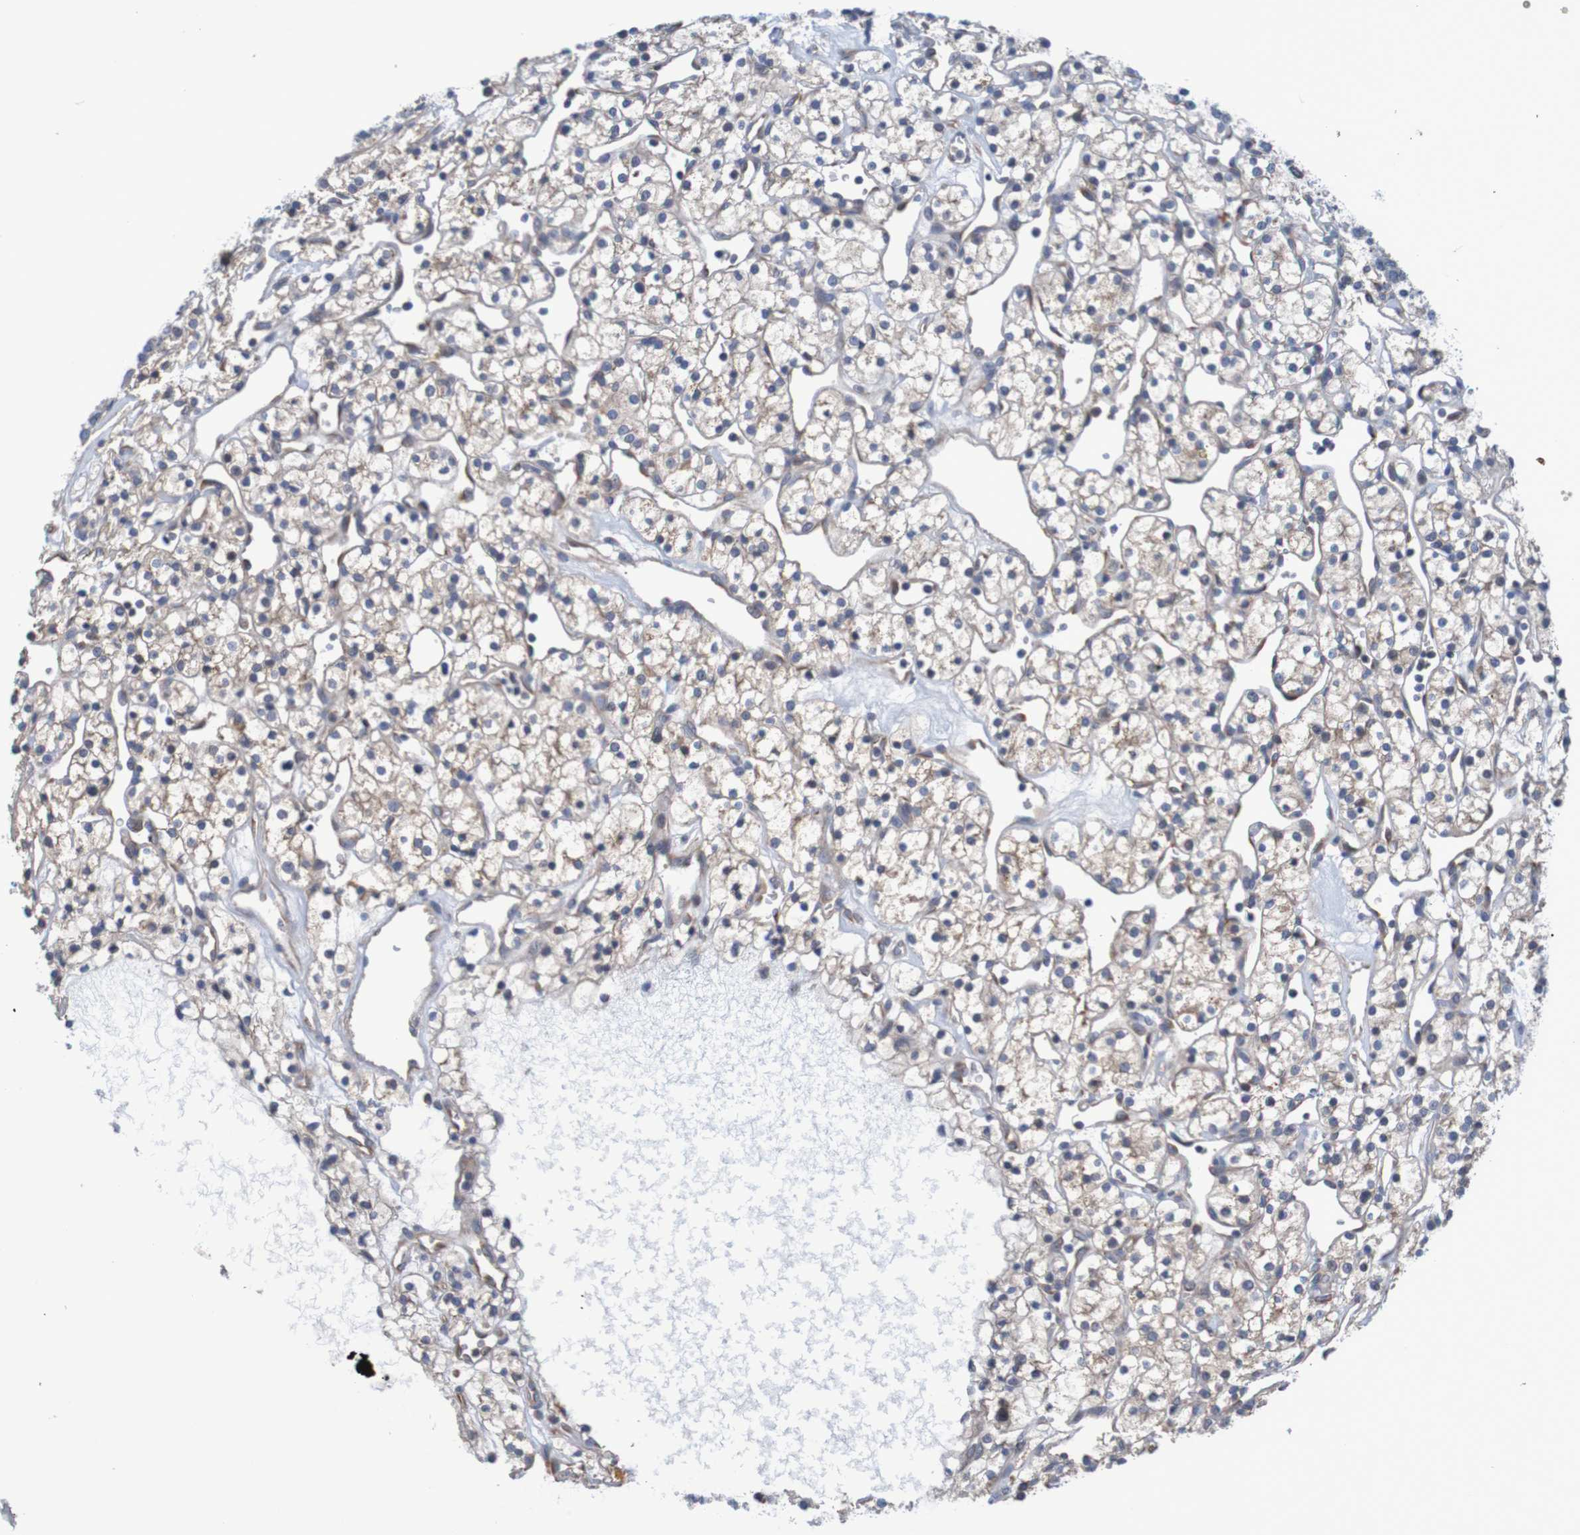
{"staining": {"intensity": "weak", "quantity": ">75%", "location": "cytoplasmic/membranous"}, "tissue": "renal cancer", "cell_type": "Tumor cells", "image_type": "cancer", "snomed": [{"axis": "morphology", "description": "Adenocarcinoma, NOS"}, {"axis": "topography", "description": "Kidney"}], "caption": "Protein expression analysis of human renal adenocarcinoma reveals weak cytoplasmic/membranous expression in approximately >75% of tumor cells.", "gene": "CLDN18", "patient": {"sex": "female", "age": 60}}